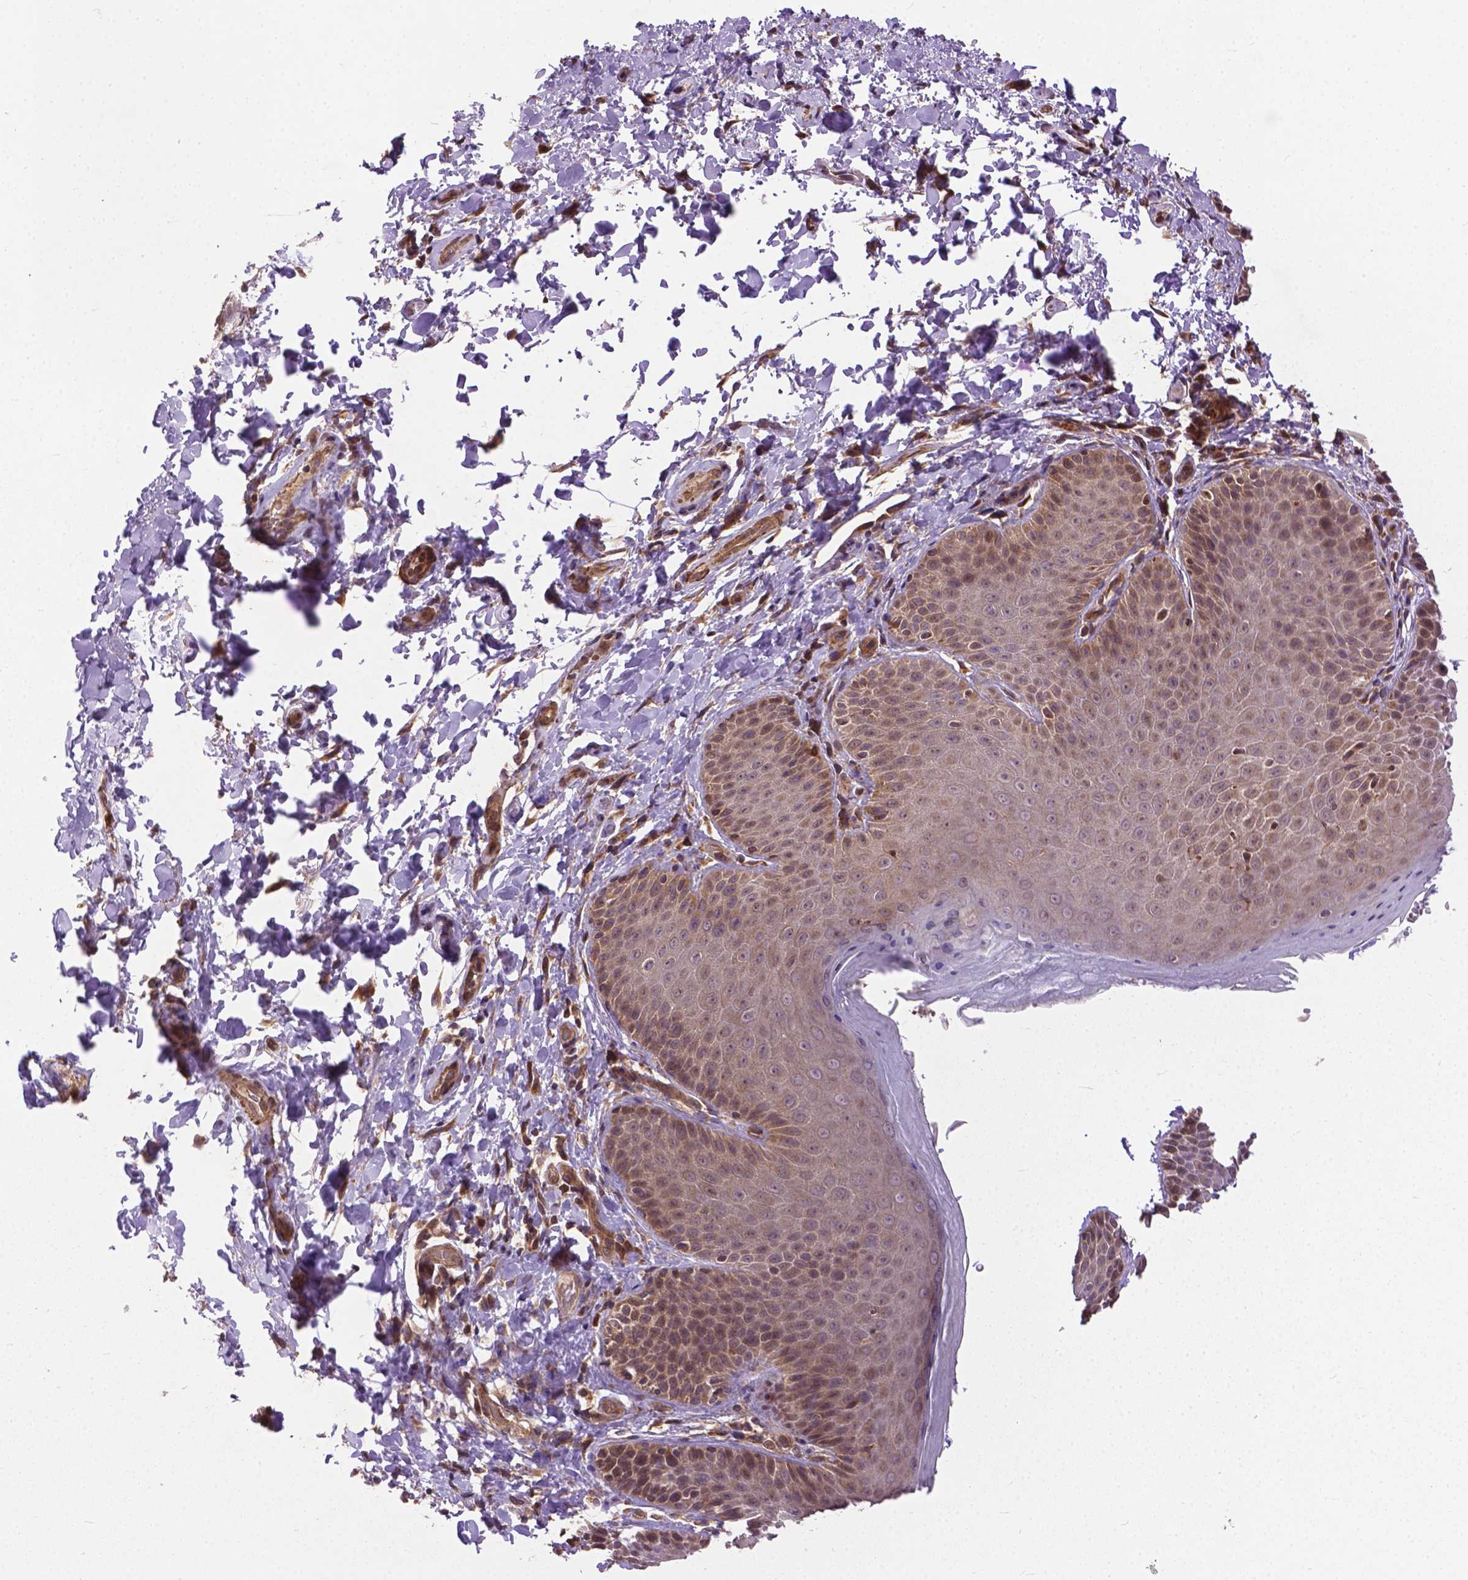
{"staining": {"intensity": "moderate", "quantity": ">75%", "location": "cytoplasmic/membranous"}, "tissue": "skin", "cell_type": "Epidermal cells", "image_type": "normal", "snomed": [{"axis": "morphology", "description": "Normal tissue, NOS"}, {"axis": "topography", "description": "Anal"}, {"axis": "topography", "description": "Peripheral nerve tissue"}], "caption": "A high-resolution photomicrograph shows immunohistochemistry staining of benign skin, which exhibits moderate cytoplasmic/membranous staining in about >75% of epidermal cells.", "gene": "ZNF616", "patient": {"sex": "male", "age": 51}}